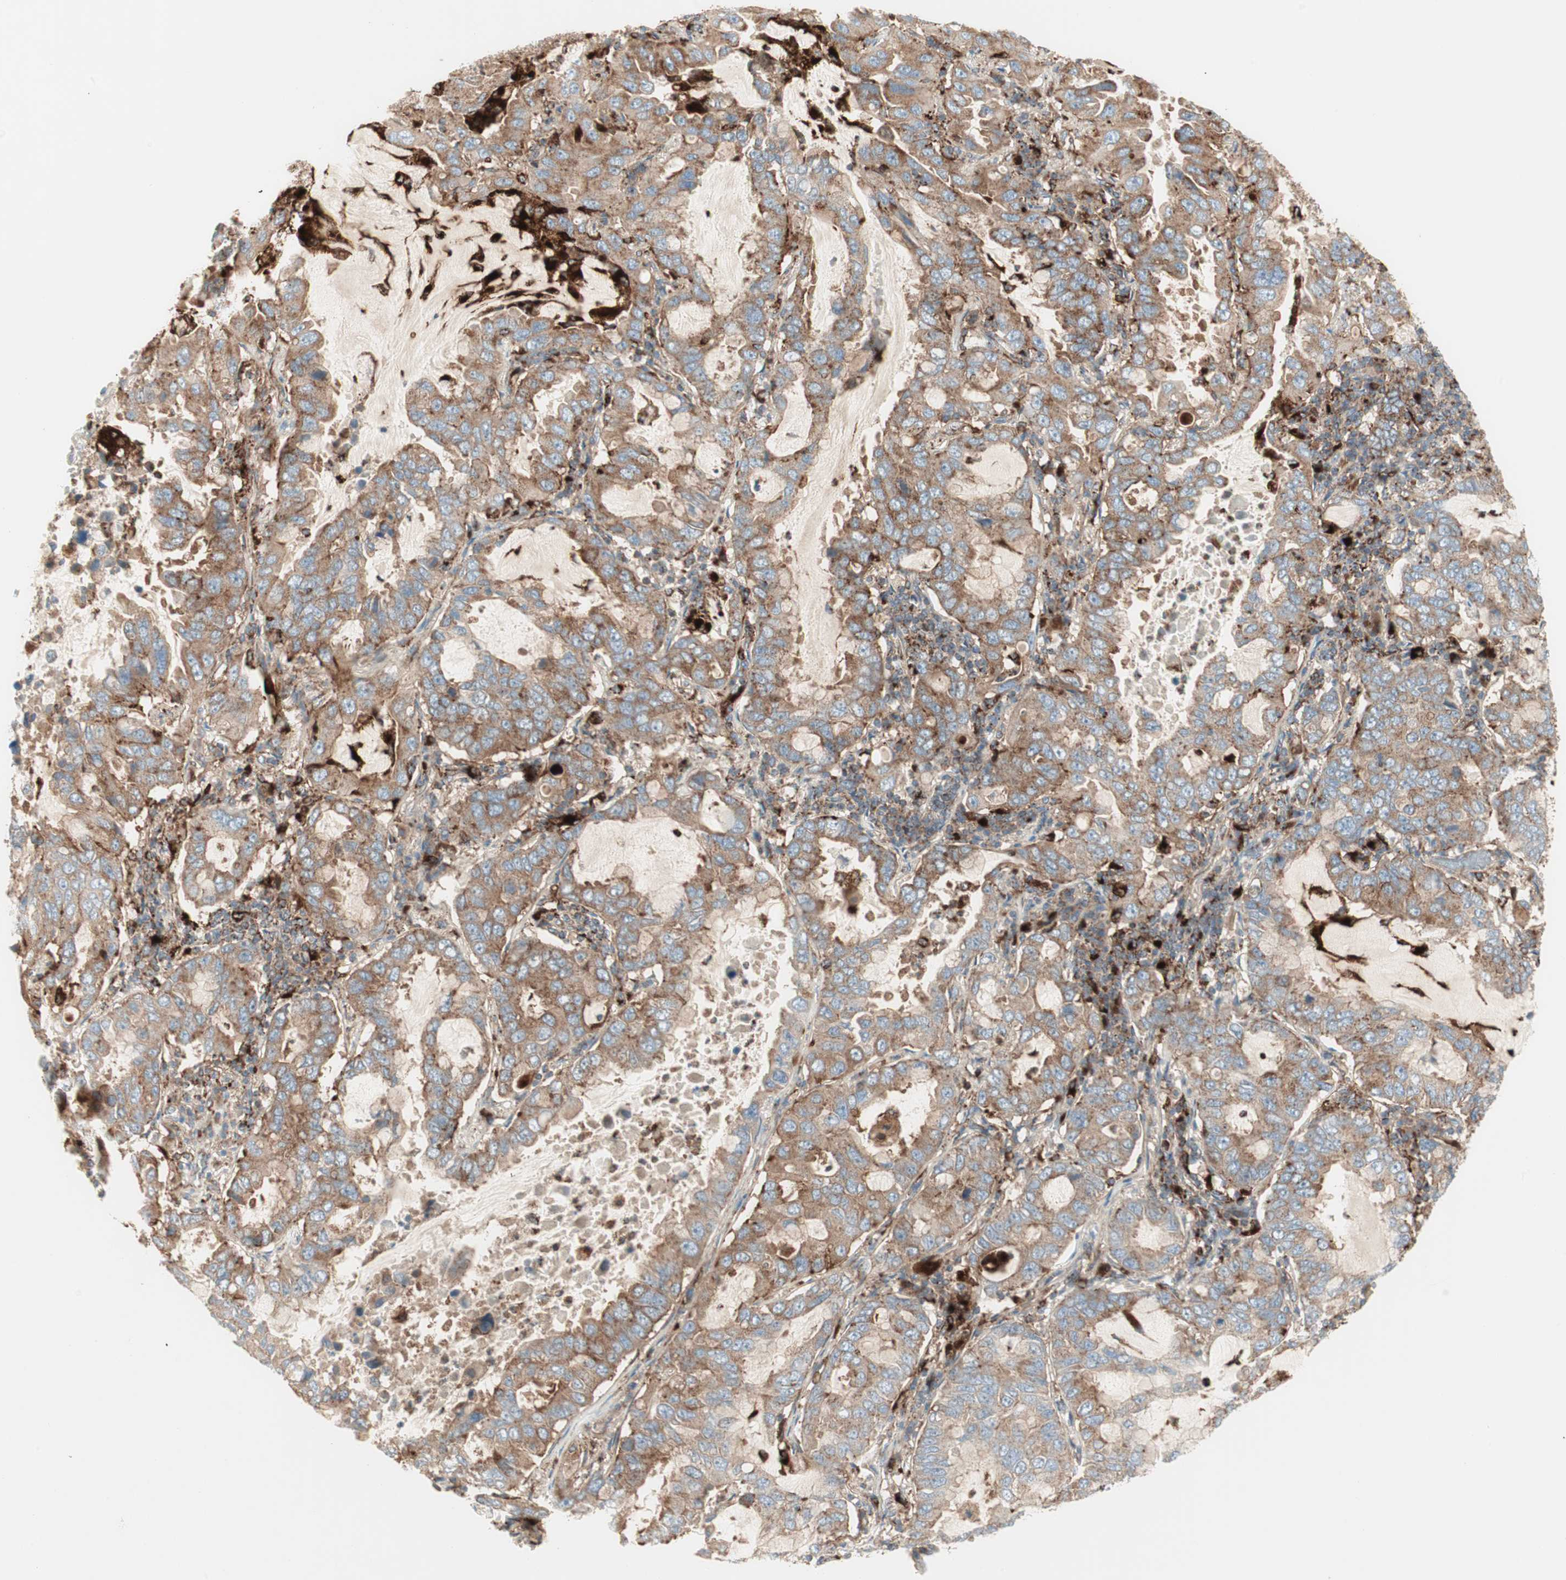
{"staining": {"intensity": "weak", "quantity": ">75%", "location": "cytoplasmic/membranous"}, "tissue": "lung cancer", "cell_type": "Tumor cells", "image_type": "cancer", "snomed": [{"axis": "morphology", "description": "Adenocarcinoma, NOS"}, {"axis": "topography", "description": "Lung"}], "caption": "This is an image of immunohistochemistry (IHC) staining of lung cancer (adenocarcinoma), which shows weak staining in the cytoplasmic/membranous of tumor cells.", "gene": "ATP6V1G1", "patient": {"sex": "male", "age": 64}}